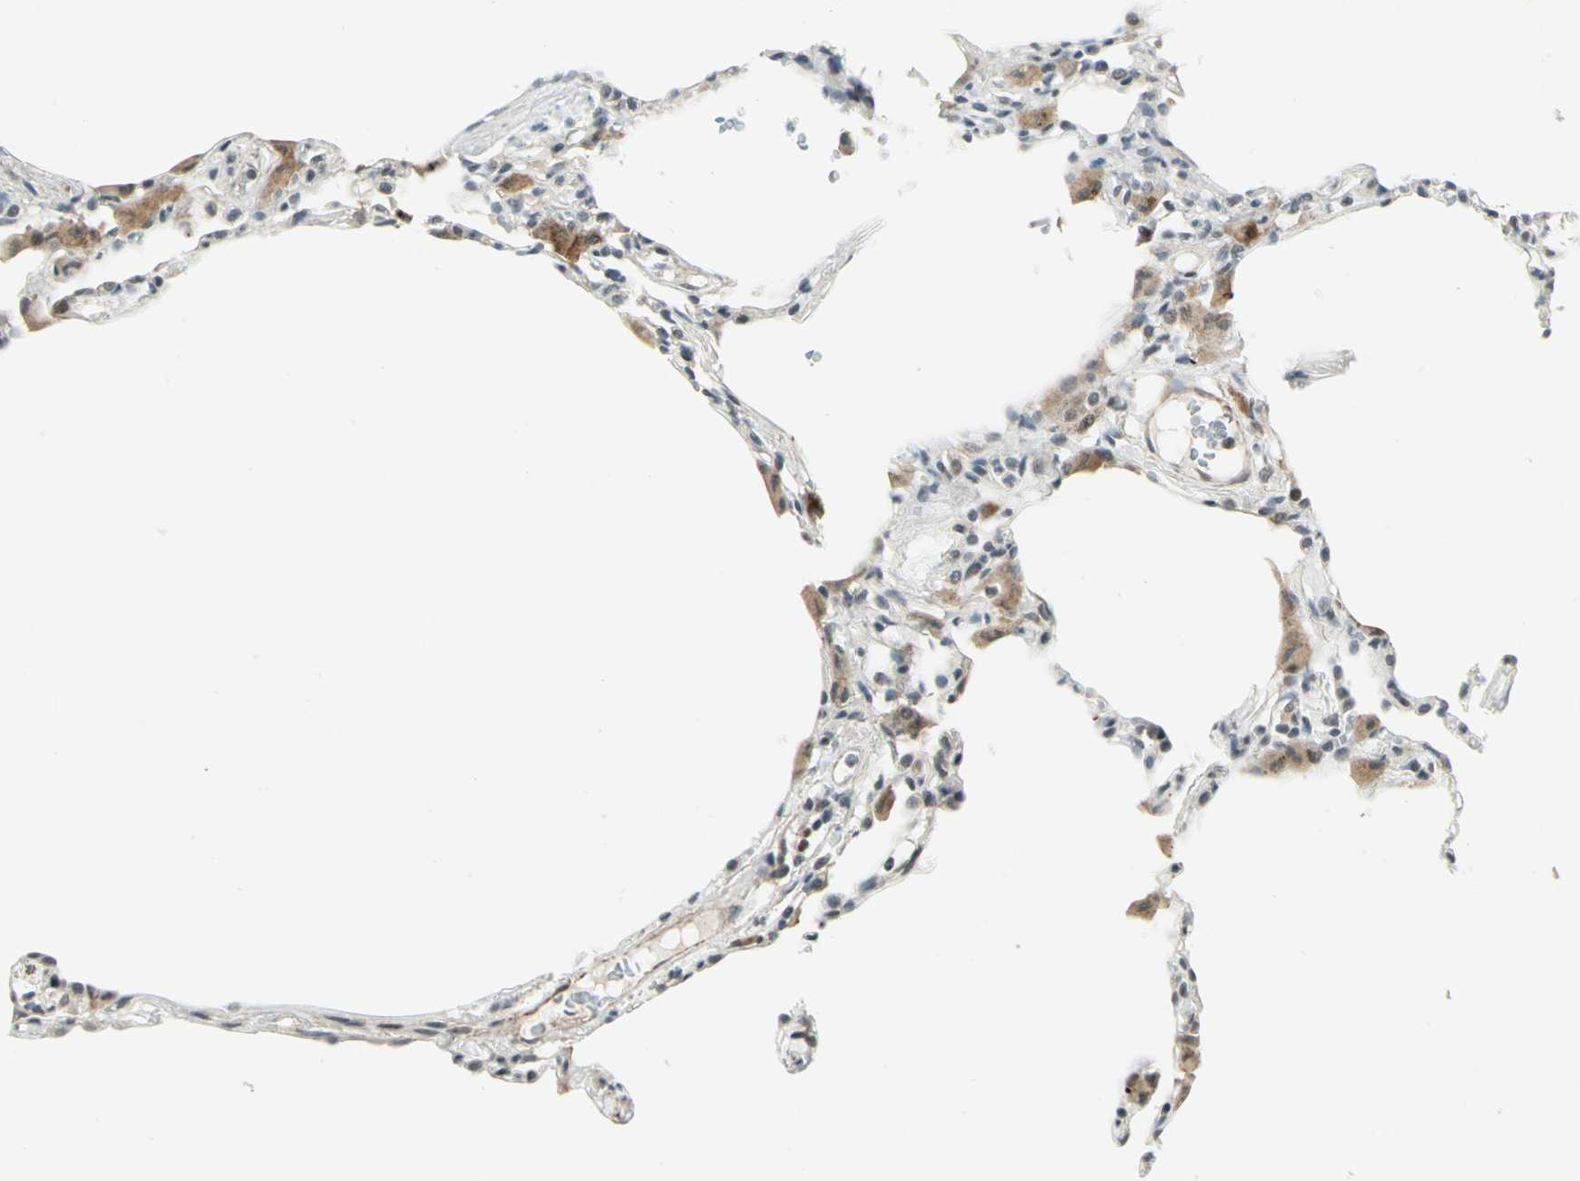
{"staining": {"intensity": "negative", "quantity": "none", "location": "none"}, "tissue": "lung", "cell_type": "Alveolar cells", "image_type": "normal", "snomed": [{"axis": "morphology", "description": "Normal tissue, NOS"}, {"axis": "topography", "description": "Lung"}], "caption": "This is a image of immunohistochemistry staining of unremarkable lung, which shows no staining in alveolar cells.", "gene": "MTA1", "patient": {"sex": "female", "age": 49}}